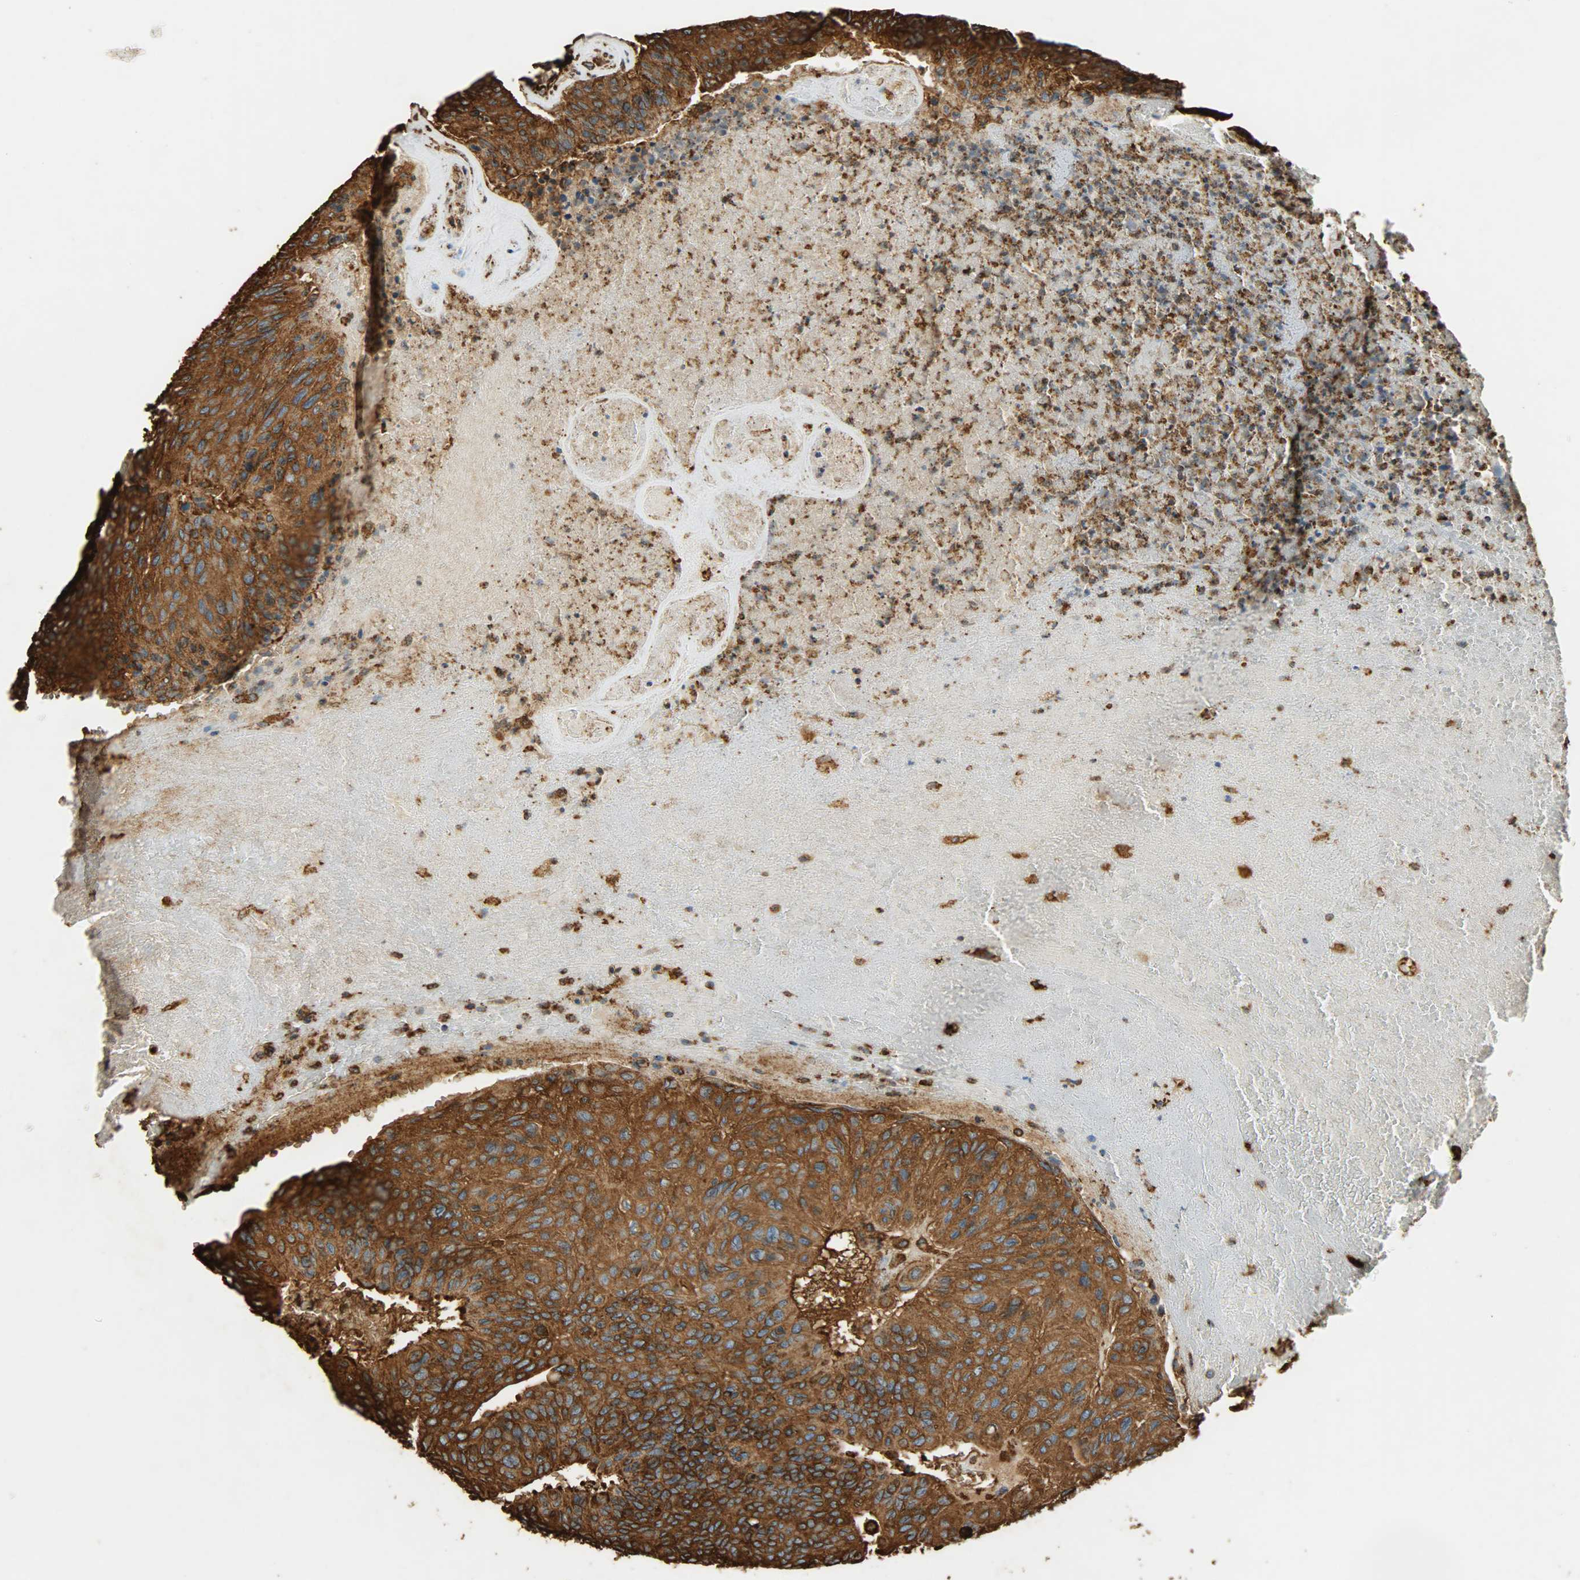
{"staining": {"intensity": "strong", "quantity": ">75%", "location": "cytoplasmic/membranous"}, "tissue": "urothelial cancer", "cell_type": "Tumor cells", "image_type": "cancer", "snomed": [{"axis": "morphology", "description": "Urothelial carcinoma, High grade"}, {"axis": "topography", "description": "Urinary bladder"}], "caption": "About >75% of tumor cells in urothelial carcinoma (high-grade) demonstrate strong cytoplasmic/membranous protein staining as visualized by brown immunohistochemical staining.", "gene": "HSP90B1", "patient": {"sex": "male", "age": 66}}